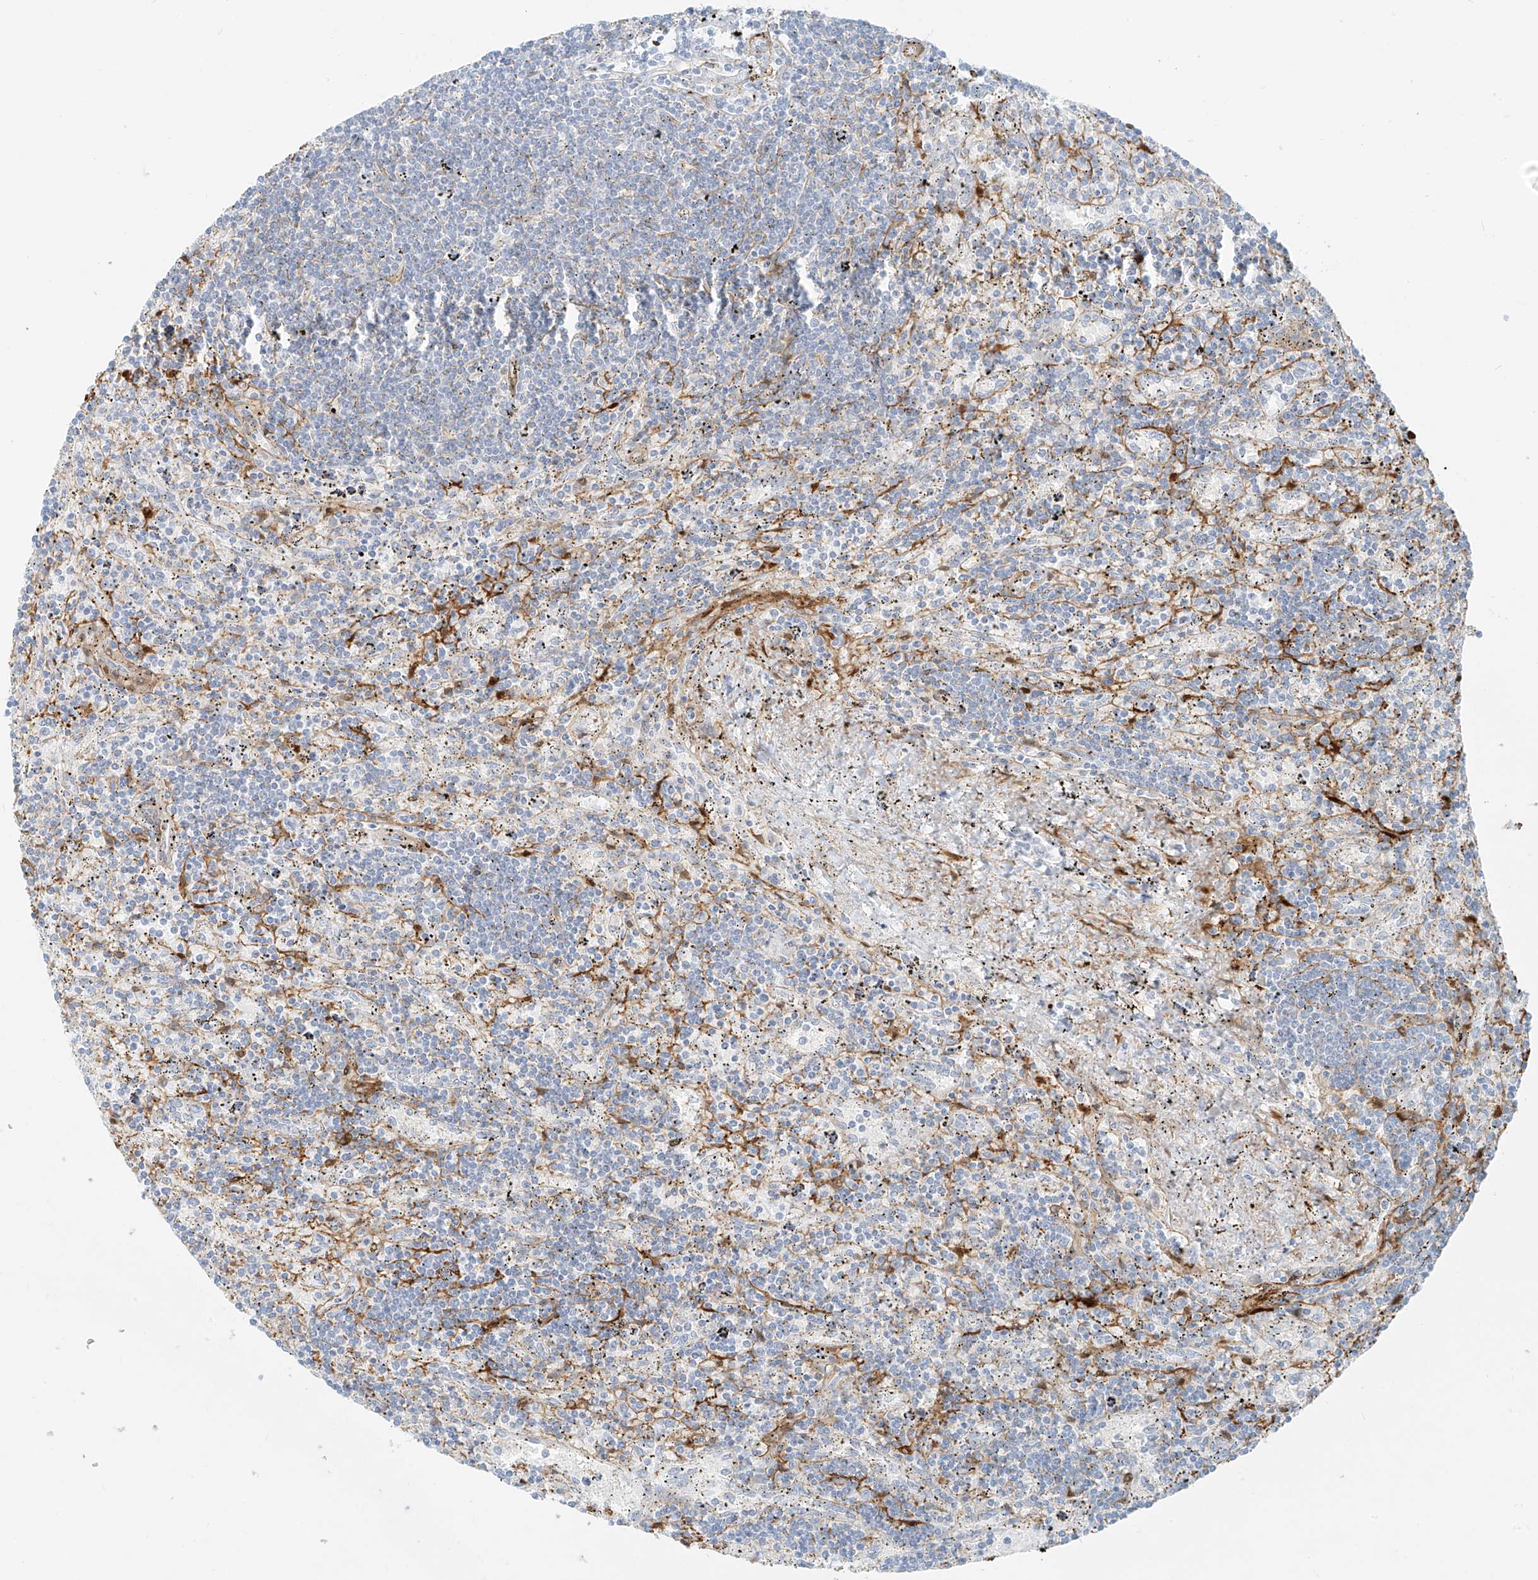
{"staining": {"intensity": "negative", "quantity": "none", "location": "none"}, "tissue": "lymphoma", "cell_type": "Tumor cells", "image_type": "cancer", "snomed": [{"axis": "morphology", "description": "Malignant lymphoma, non-Hodgkin's type, Low grade"}, {"axis": "topography", "description": "Spleen"}], "caption": "A micrograph of human low-grade malignant lymphoma, non-Hodgkin's type is negative for staining in tumor cells.", "gene": "SMCP", "patient": {"sex": "male", "age": 76}}